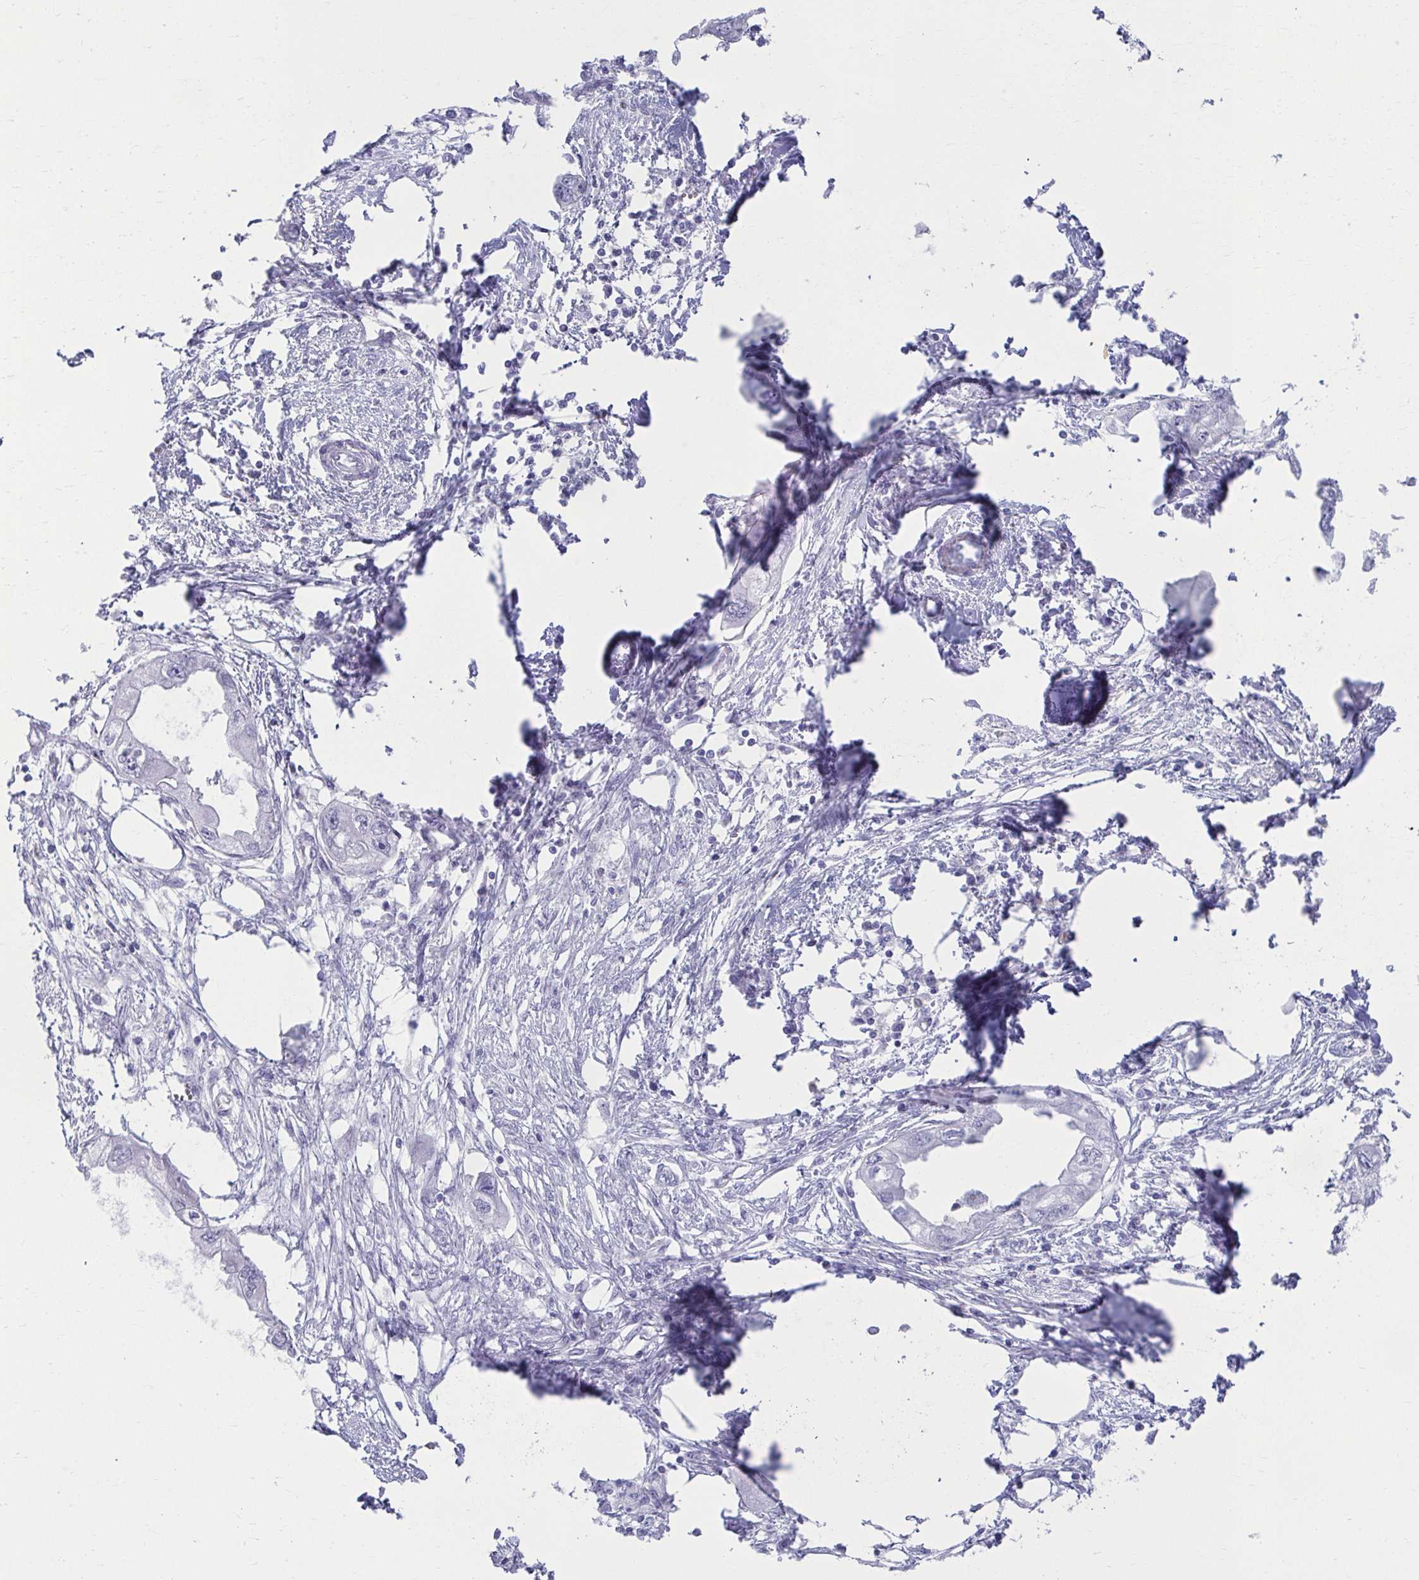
{"staining": {"intensity": "negative", "quantity": "none", "location": "none"}, "tissue": "endometrial cancer", "cell_type": "Tumor cells", "image_type": "cancer", "snomed": [{"axis": "morphology", "description": "Adenocarcinoma, NOS"}, {"axis": "morphology", "description": "Adenocarcinoma, metastatic, NOS"}, {"axis": "topography", "description": "Adipose tissue"}, {"axis": "topography", "description": "Endometrium"}], "caption": "Protein analysis of endometrial adenocarcinoma demonstrates no significant staining in tumor cells.", "gene": "ATP4B", "patient": {"sex": "female", "age": 67}}